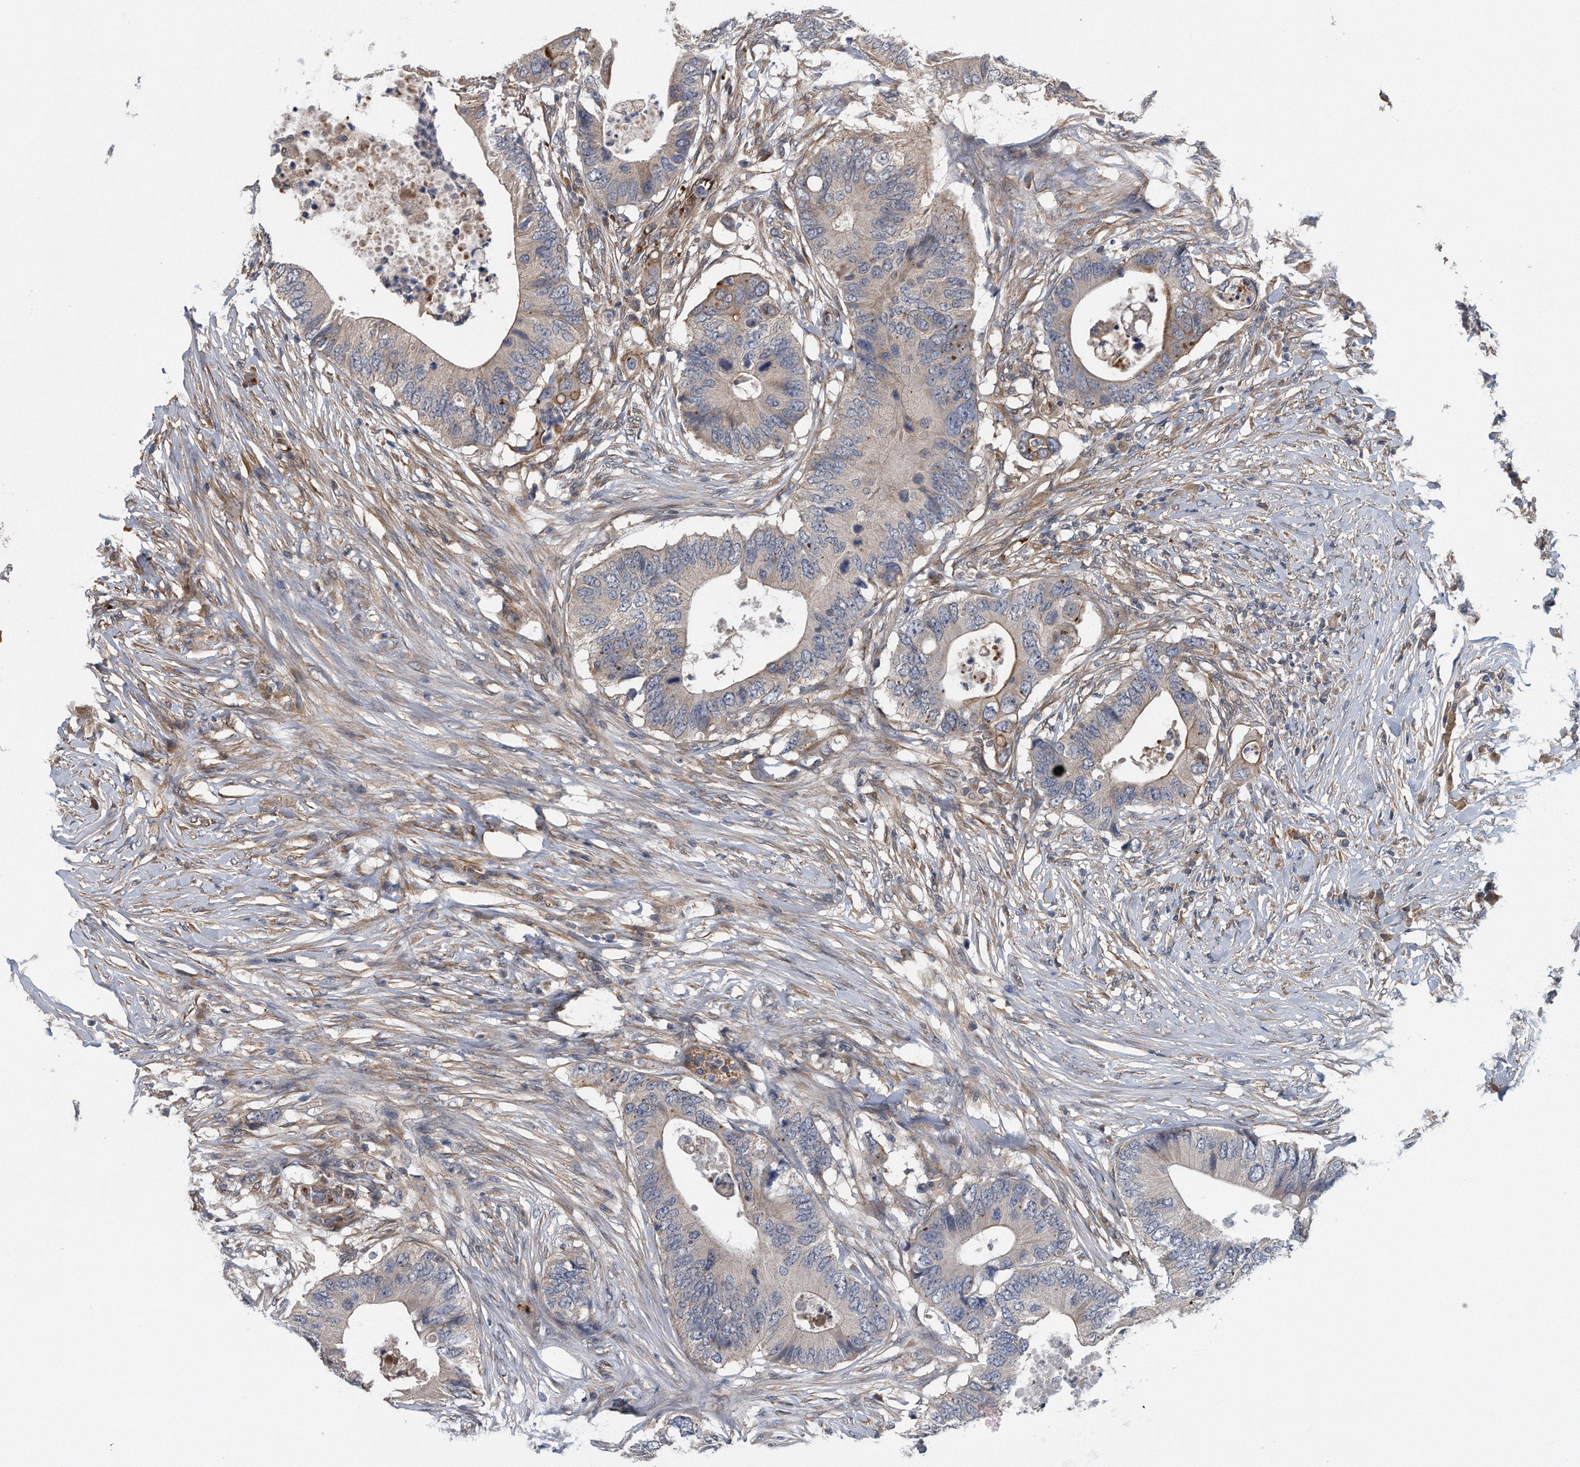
{"staining": {"intensity": "weak", "quantity": "25%-75%", "location": "cytoplasmic/membranous"}, "tissue": "colorectal cancer", "cell_type": "Tumor cells", "image_type": "cancer", "snomed": [{"axis": "morphology", "description": "Adenocarcinoma, NOS"}, {"axis": "topography", "description": "Colon"}], "caption": "Immunohistochemical staining of human colorectal adenocarcinoma reveals low levels of weak cytoplasmic/membranous staining in approximately 25%-75% of tumor cells. (Stains: DAB in brown, nuclei in blue, Microscopy: brightfield microscopy at high magnification).", "gene": "ZNF79", "patient": {"sex": "male", "age": 71}}